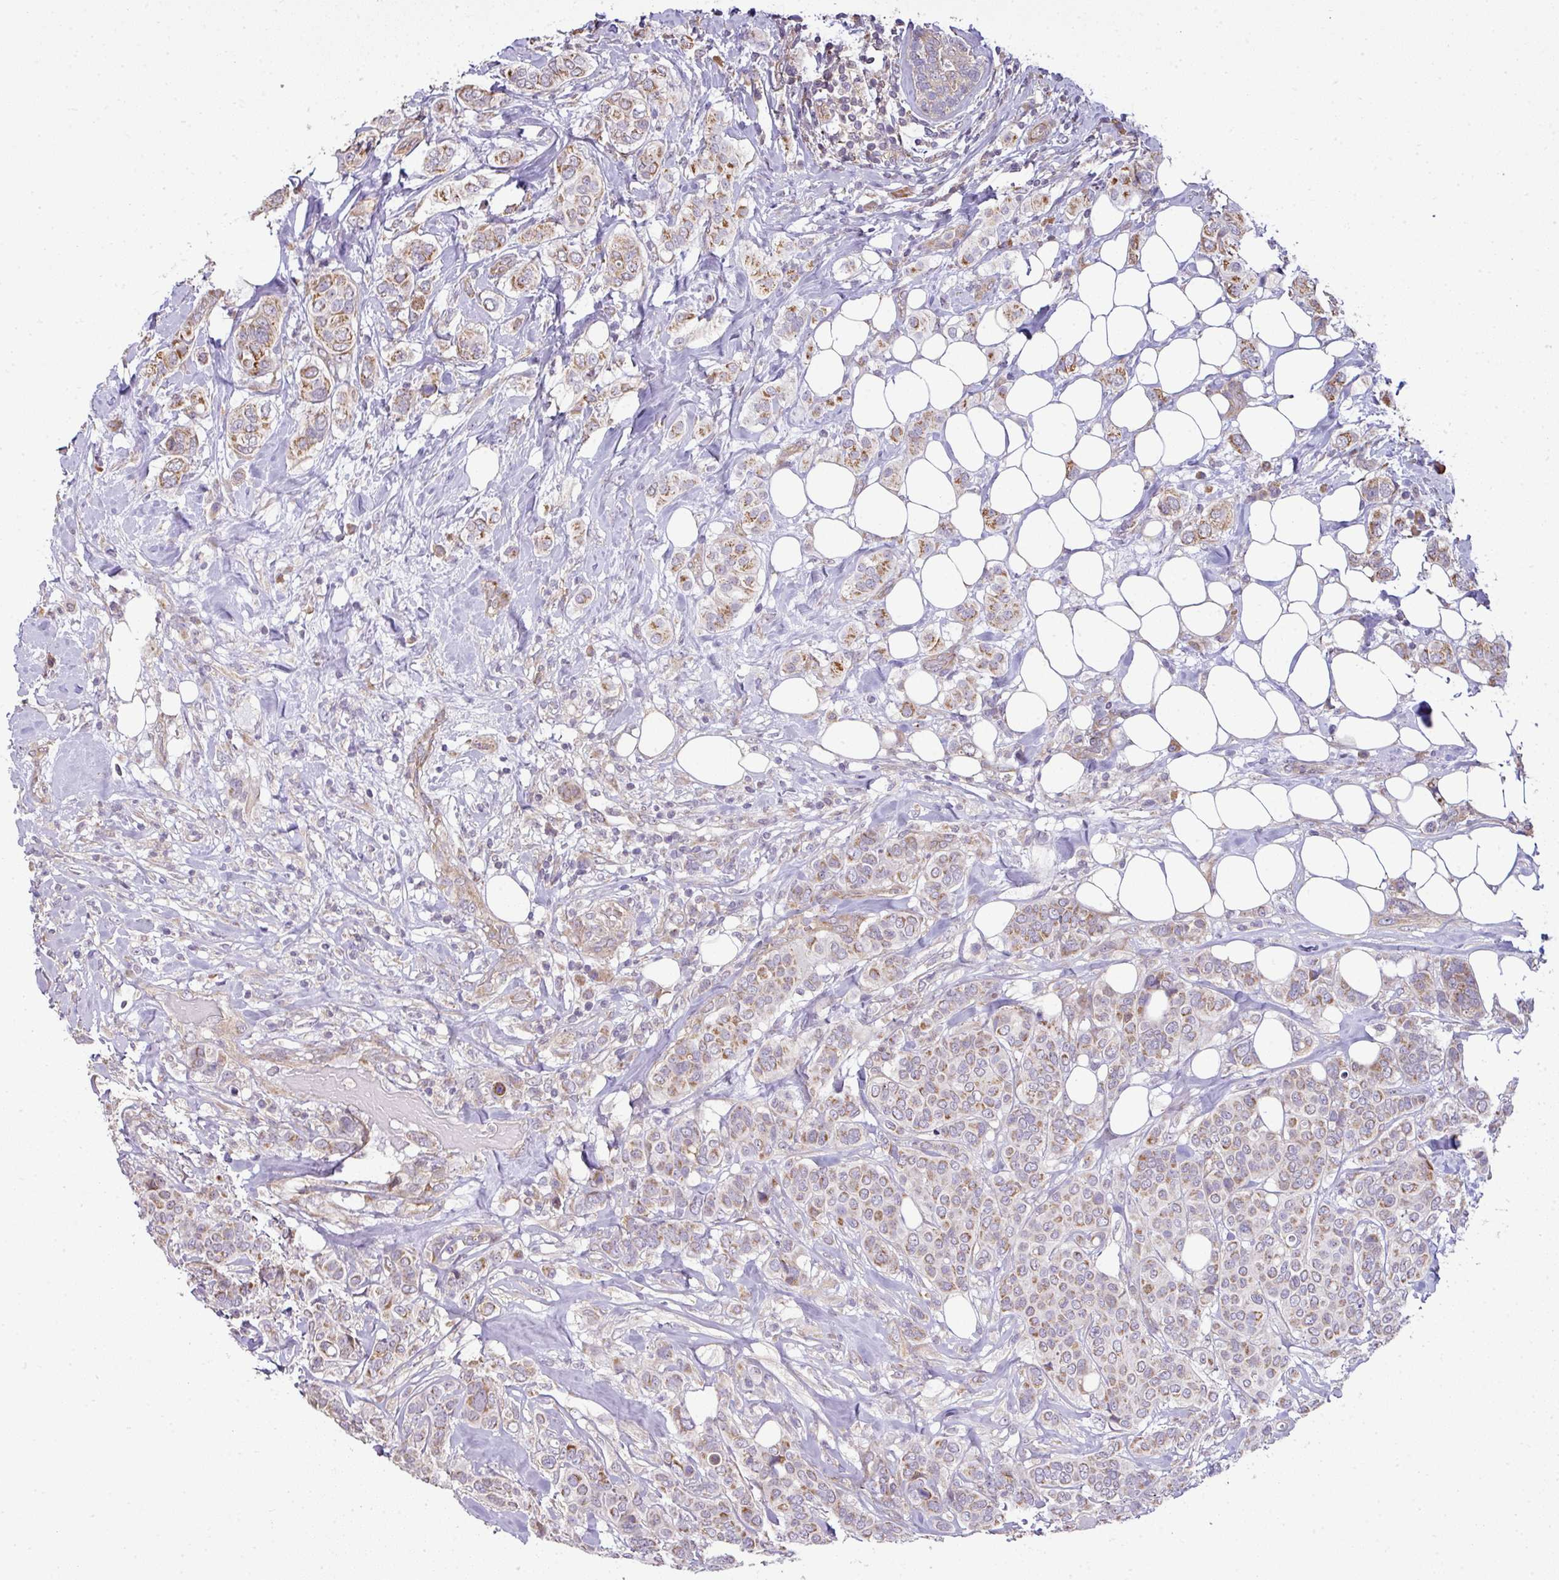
{"staining": {"intensity": "moderate", "quantity": ">75%", "location": "cytoplasmic/membranous"}, "tissue": "breast cancer", "cell_type": "Tumor cells", "image_type": "cancer", "snomed": [{"axis": "morphology", "description": "Lobular carcinoma"}, {"axis": "topography", "description": "Breast"}], "caption": "Approximately >75% of tumor cells in breast cancer (lobular carcinoma) exhibit moderate cytoplasmic/membranous protein expression as visualized by brown immunohistochemical staining.", "gene": "TIMMDC1", "patient": {"sex": "female", "age": 51}}